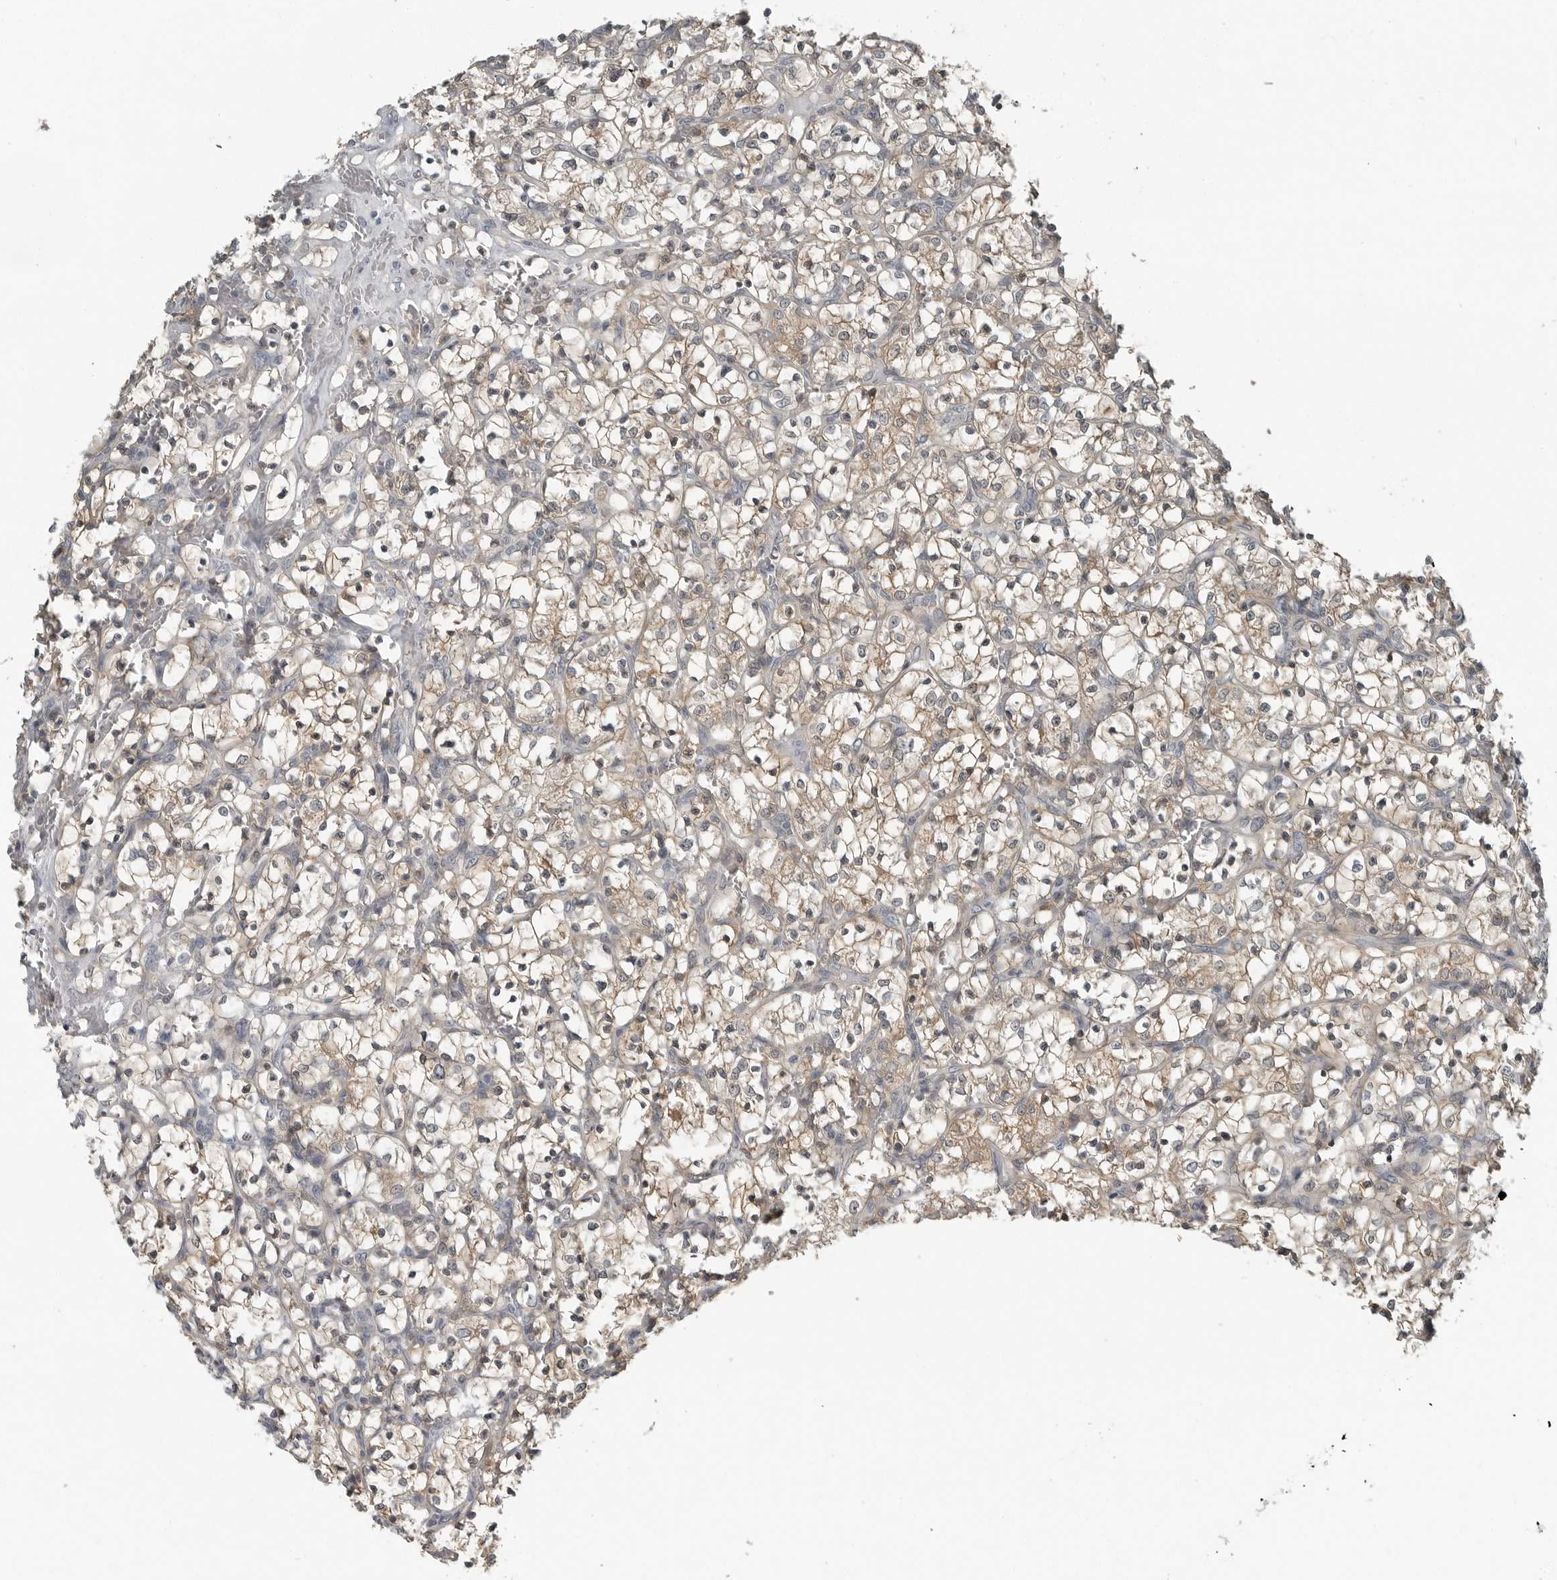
{"staining": {"intensity": "weak", "quantity": "25%-75%", "location": "cytoplasmic/membranous"}, "tissue": "renal cancer", "cell_type": "Tumor cells", "image_type": "cancer", "snomed": [{"axis": "morphology", "description": "Adenocarcinoma, NOS"}, {"axis": "topography", "description": "Kidney"}], "caption": "This histopathology image displays IHC staining of human renal cancer, with low weak cytoplasmic/membranous staining in approximately 25%-75% of tumor cells.", "gene": "KYAT1", "patient": {"sex": "female", "age": 69}}